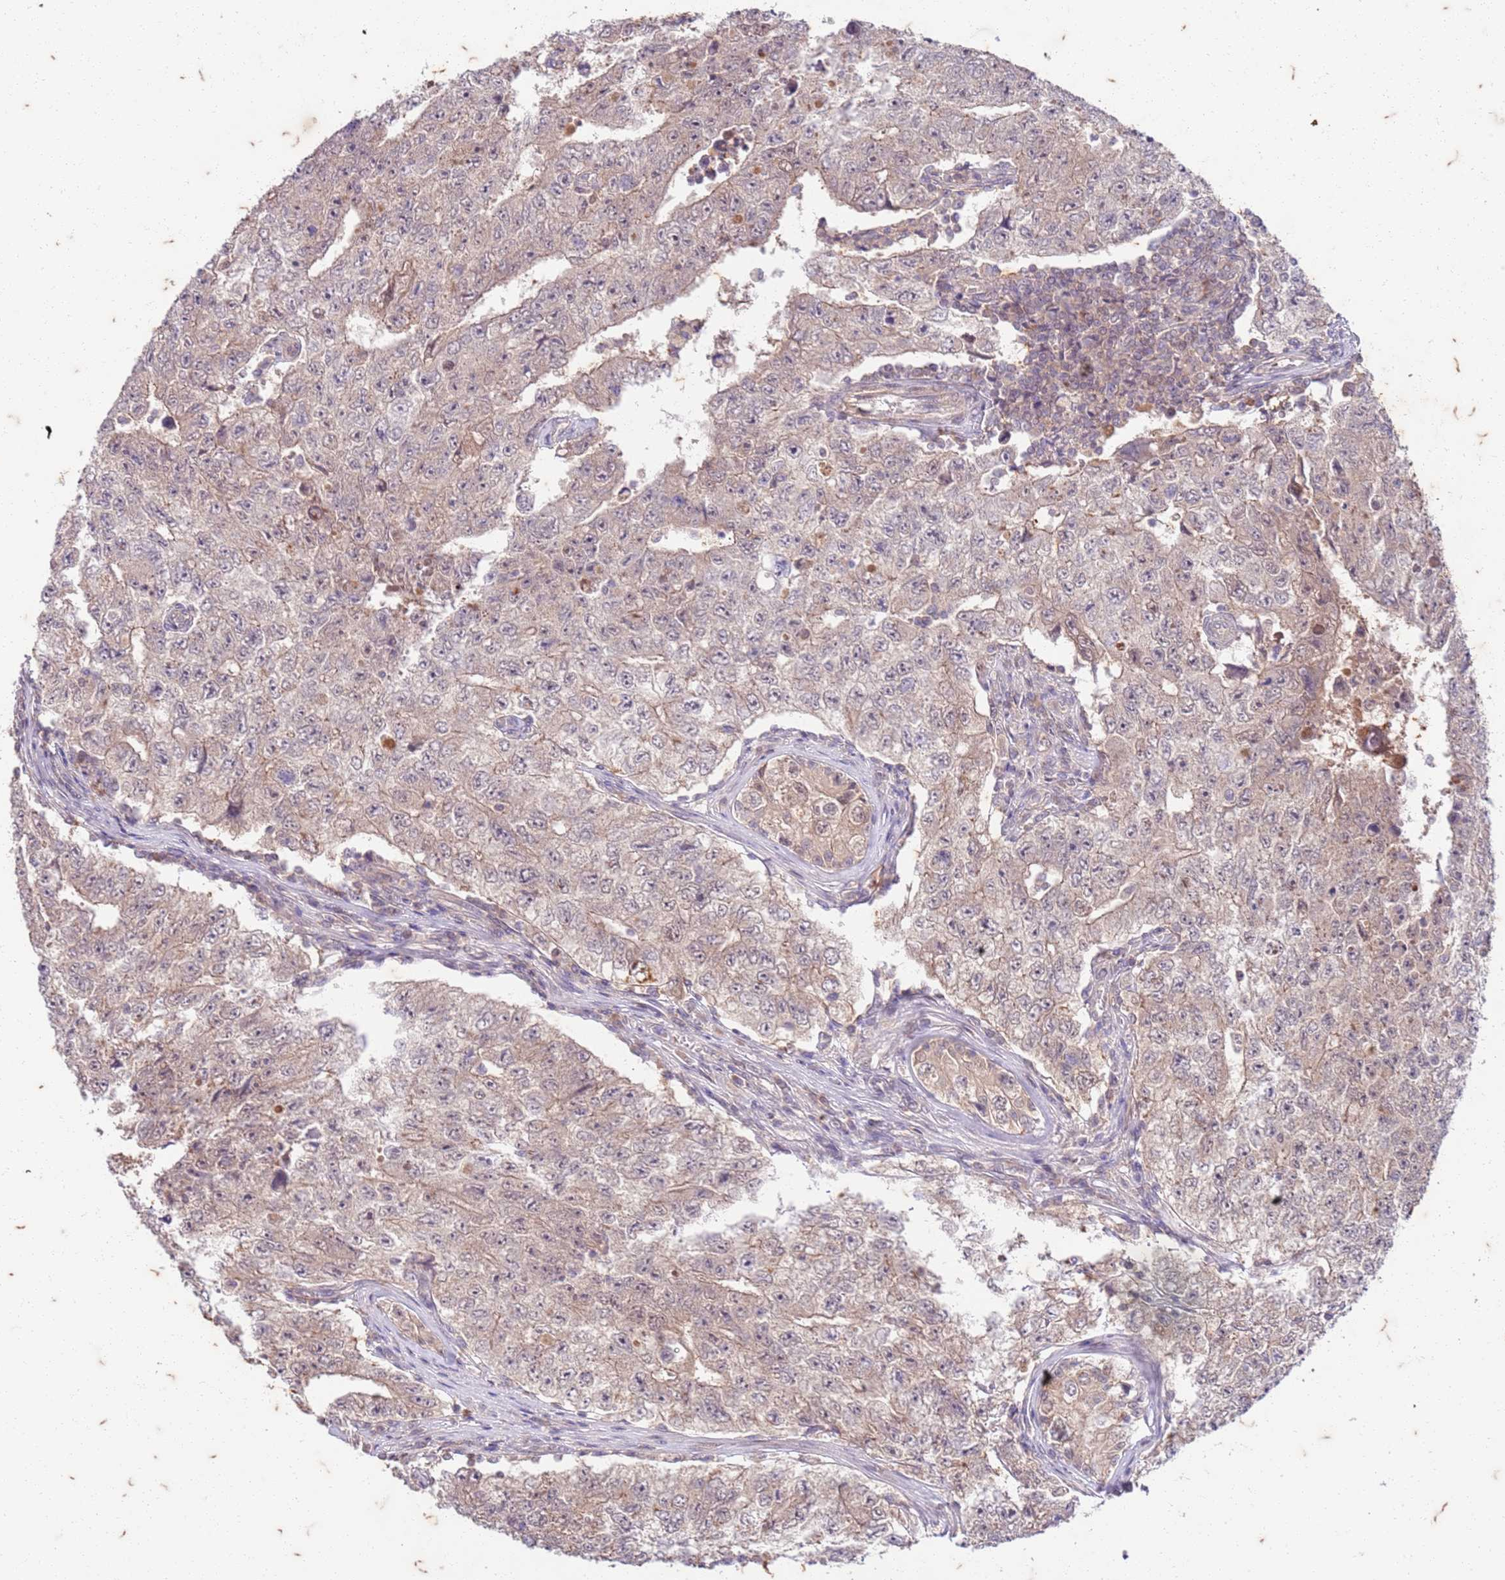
{"staining": {"intensity": "weak", "quantity": "25%-75%", "location": "cytoplasmic/membranous"}, "tissue": "testis cancer", "cell_type": "Tumor cells", "image_type": "cancer", "snomed": [{"axis": "morphology", "description": "Carcinoma, Embryonal, NOS"}, {"axis": "topography", "description": "Testis"}], "caption": "Tumor cells exhibit low levels of weak cytoplasmic/membranous expression in about 25%-75% of cells in human testis embryonal carcinoma.", "gene": "RAPGEF3", "patient": {"sex": "male", "age": 17}}